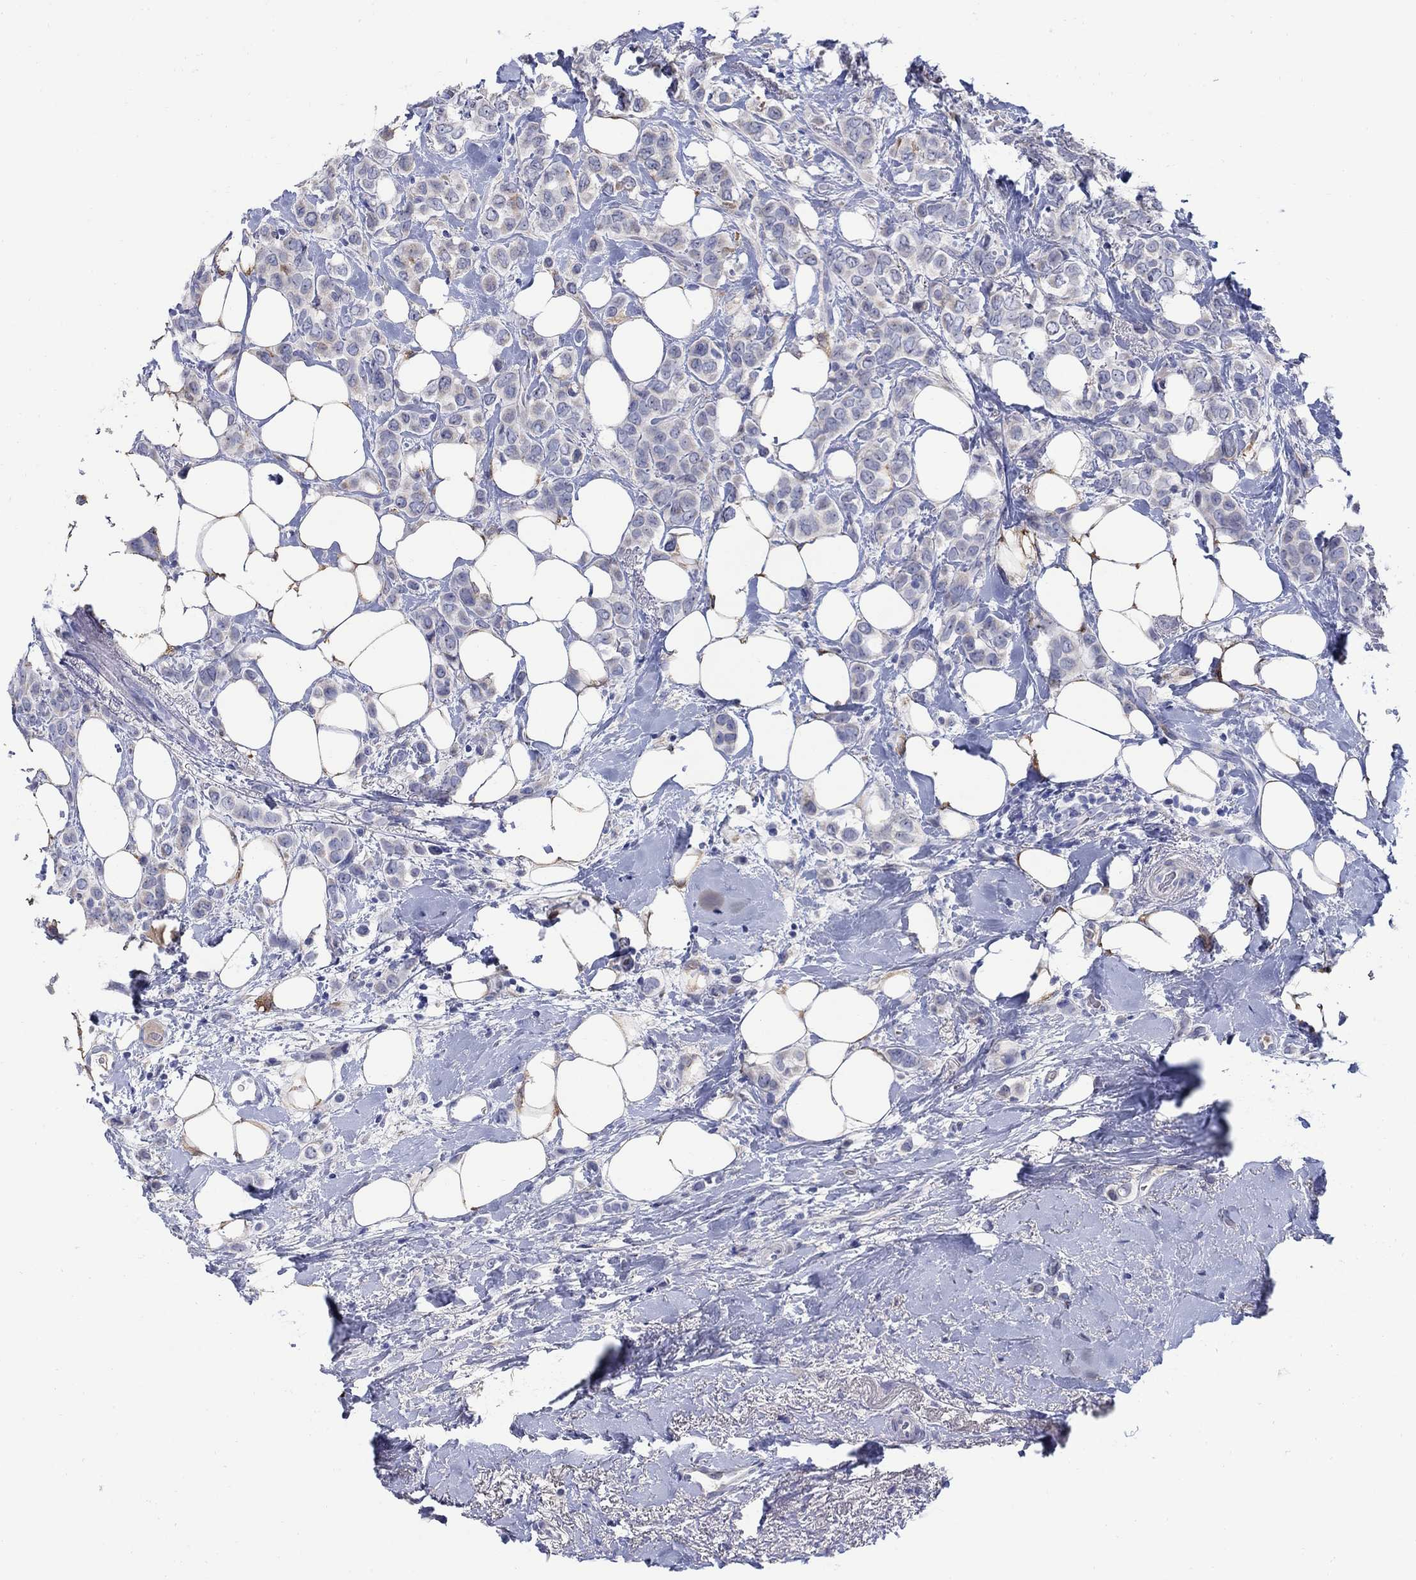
{"staining": {"intensity": "negative", "quantity": "none", "location": "none"}, "tissue": "breast cancer", "cell_type": "Tumor cells", "image_type": "cancer", "snomed": [{"axis": "morphology", "description": "Lobular carcinoma"}, {"axis": "topography", "description": "Breast"}], "caption": "Immunohistochemistry micrograph of neoplastic tissue: human breast cancer stained with DAB (3,3'-diaminobenzidine) displays no significant protein expression in tumor cells.", "gene": "REEP2", "patient": {"sex": "female", "age": 66}}